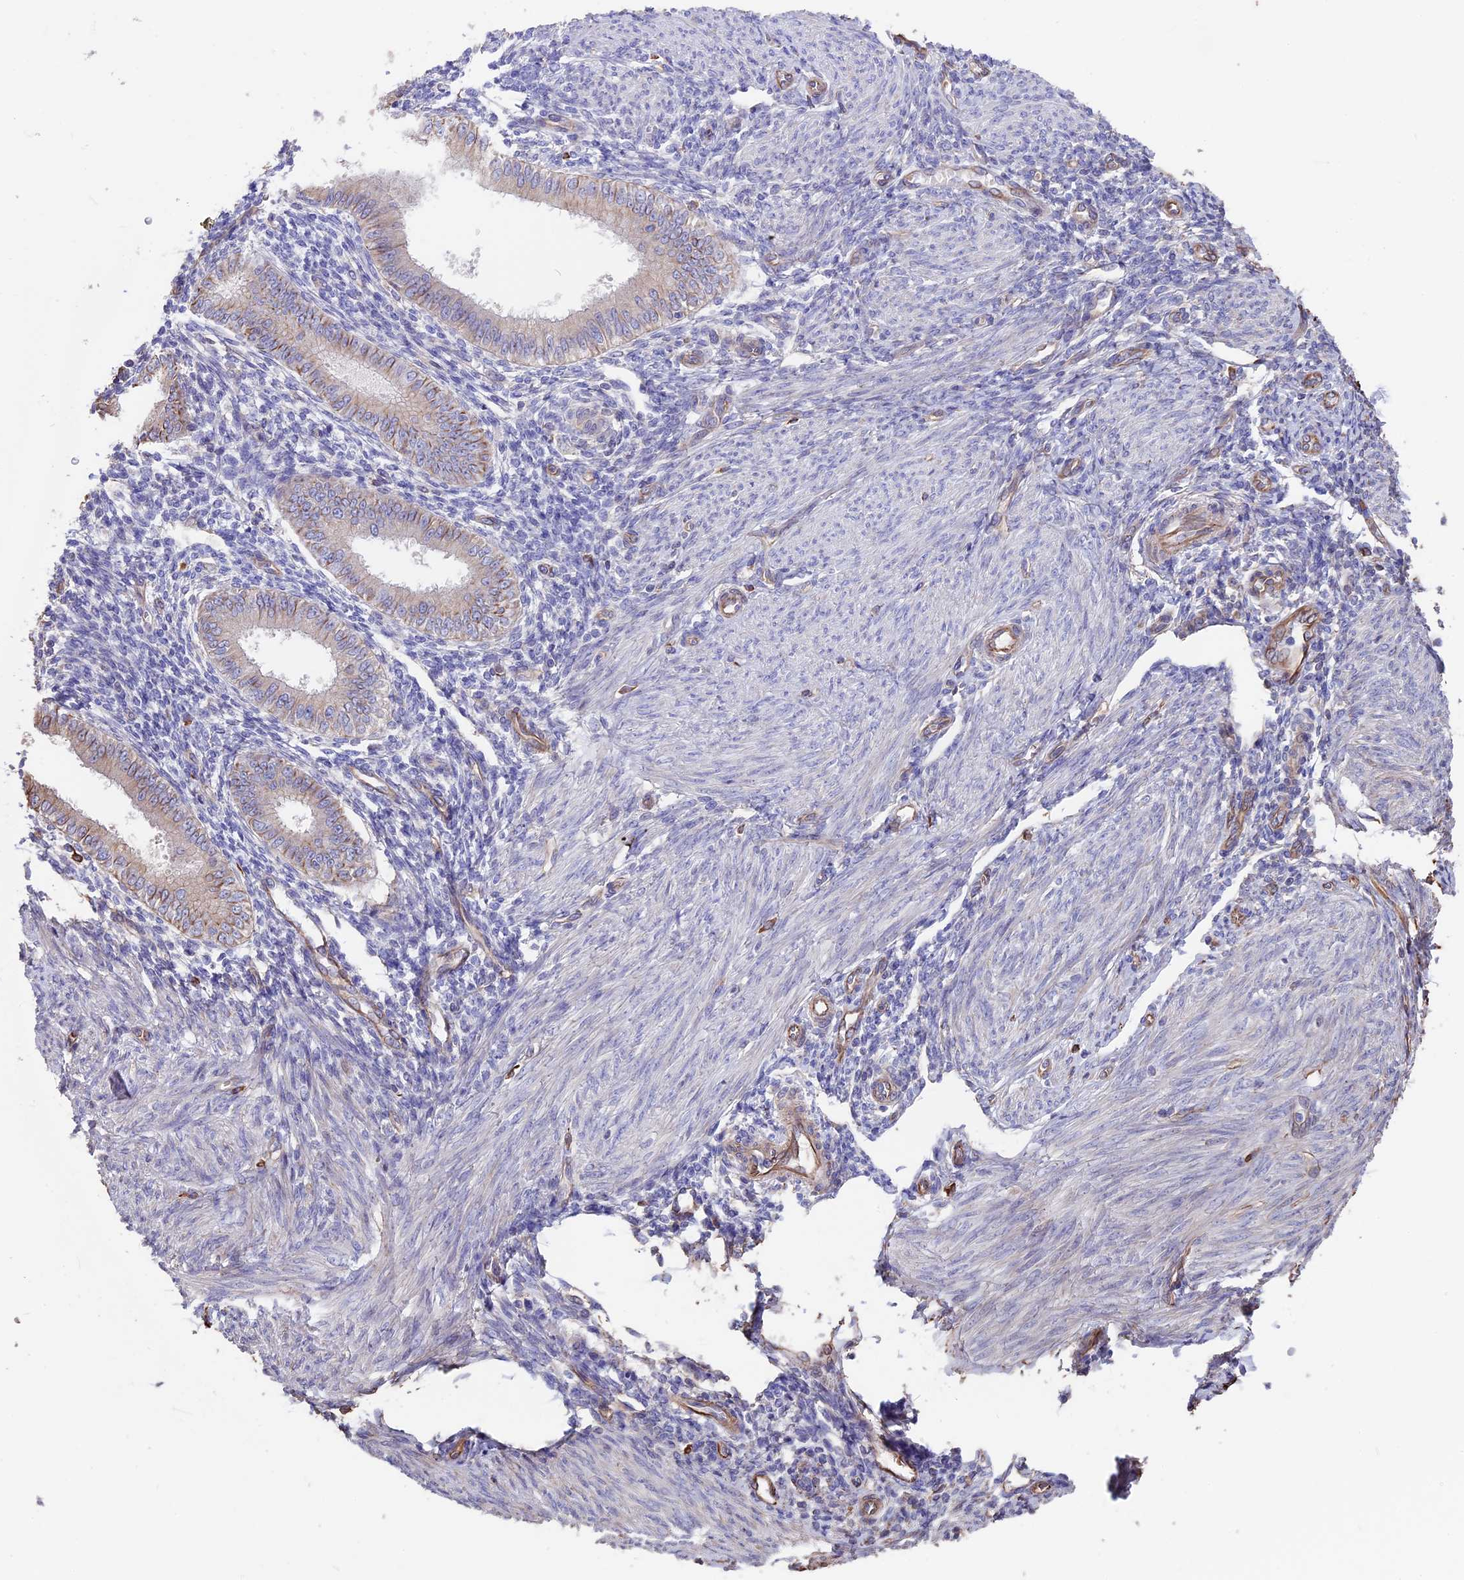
{"staining": {"intensity": "negative", "quantity": "none", "location": "none"}, "tissue": "endometrium", "cell_type": "Cells in endometrial stroma", "image_type": "normal", "snomed": [{"axis": "morphology", "description": "Normal tissue, NOS"}, {"axis": "topography", "description": "Uterus"}, {"axis": "topography", "description": "Endometrium"}], "caption": "Cells in endometrial stroma show no significant positivity in unremarkable endometrium. (DAB immunohistochemistry visualized using brightfield microscopy, high magnification).", "gene": "SEH1L", "patient": {"sex": "female", "age": 48}}